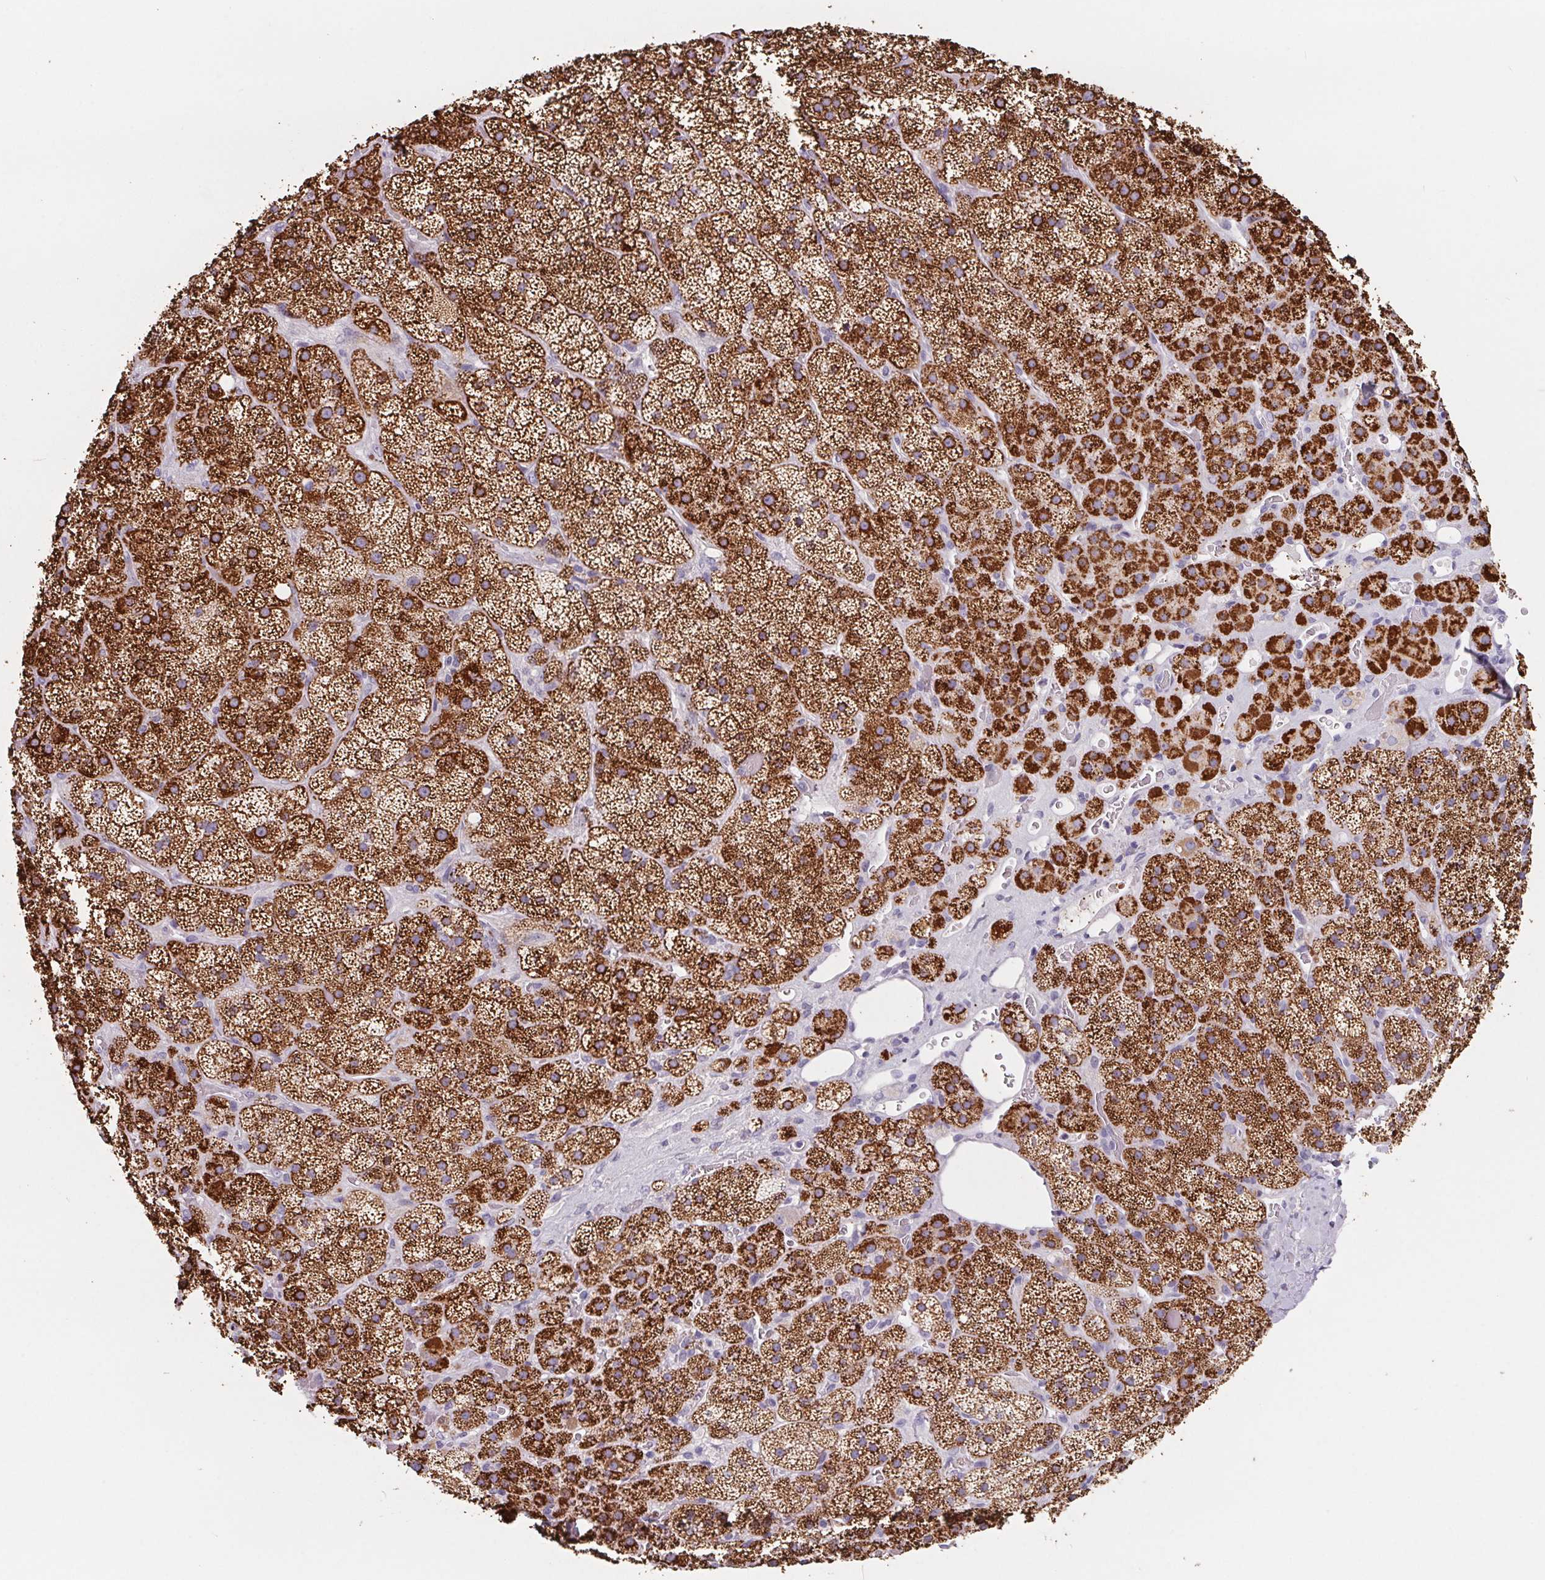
{"staining": {"intensity": "strong", "quantity": ">75%", "location": "cytoplasmic/membranous"}, "tissue": "adrenal gland", "cell_type": "Glandular cells", "image_type": "normal", "snomed": [{"axis": "morphology", "description": "Normal tissue, NOS"}, {"axis": "topography", "description": "Adrenal gland"}], "caption": "Human adrenal gland stained for a protein (brown) displays strong cytoplasmic/membranous positive staining in approximately >75% of glandular cells.", "gene": "FDX1", "patient": {"sex": "male", "age": 57}}